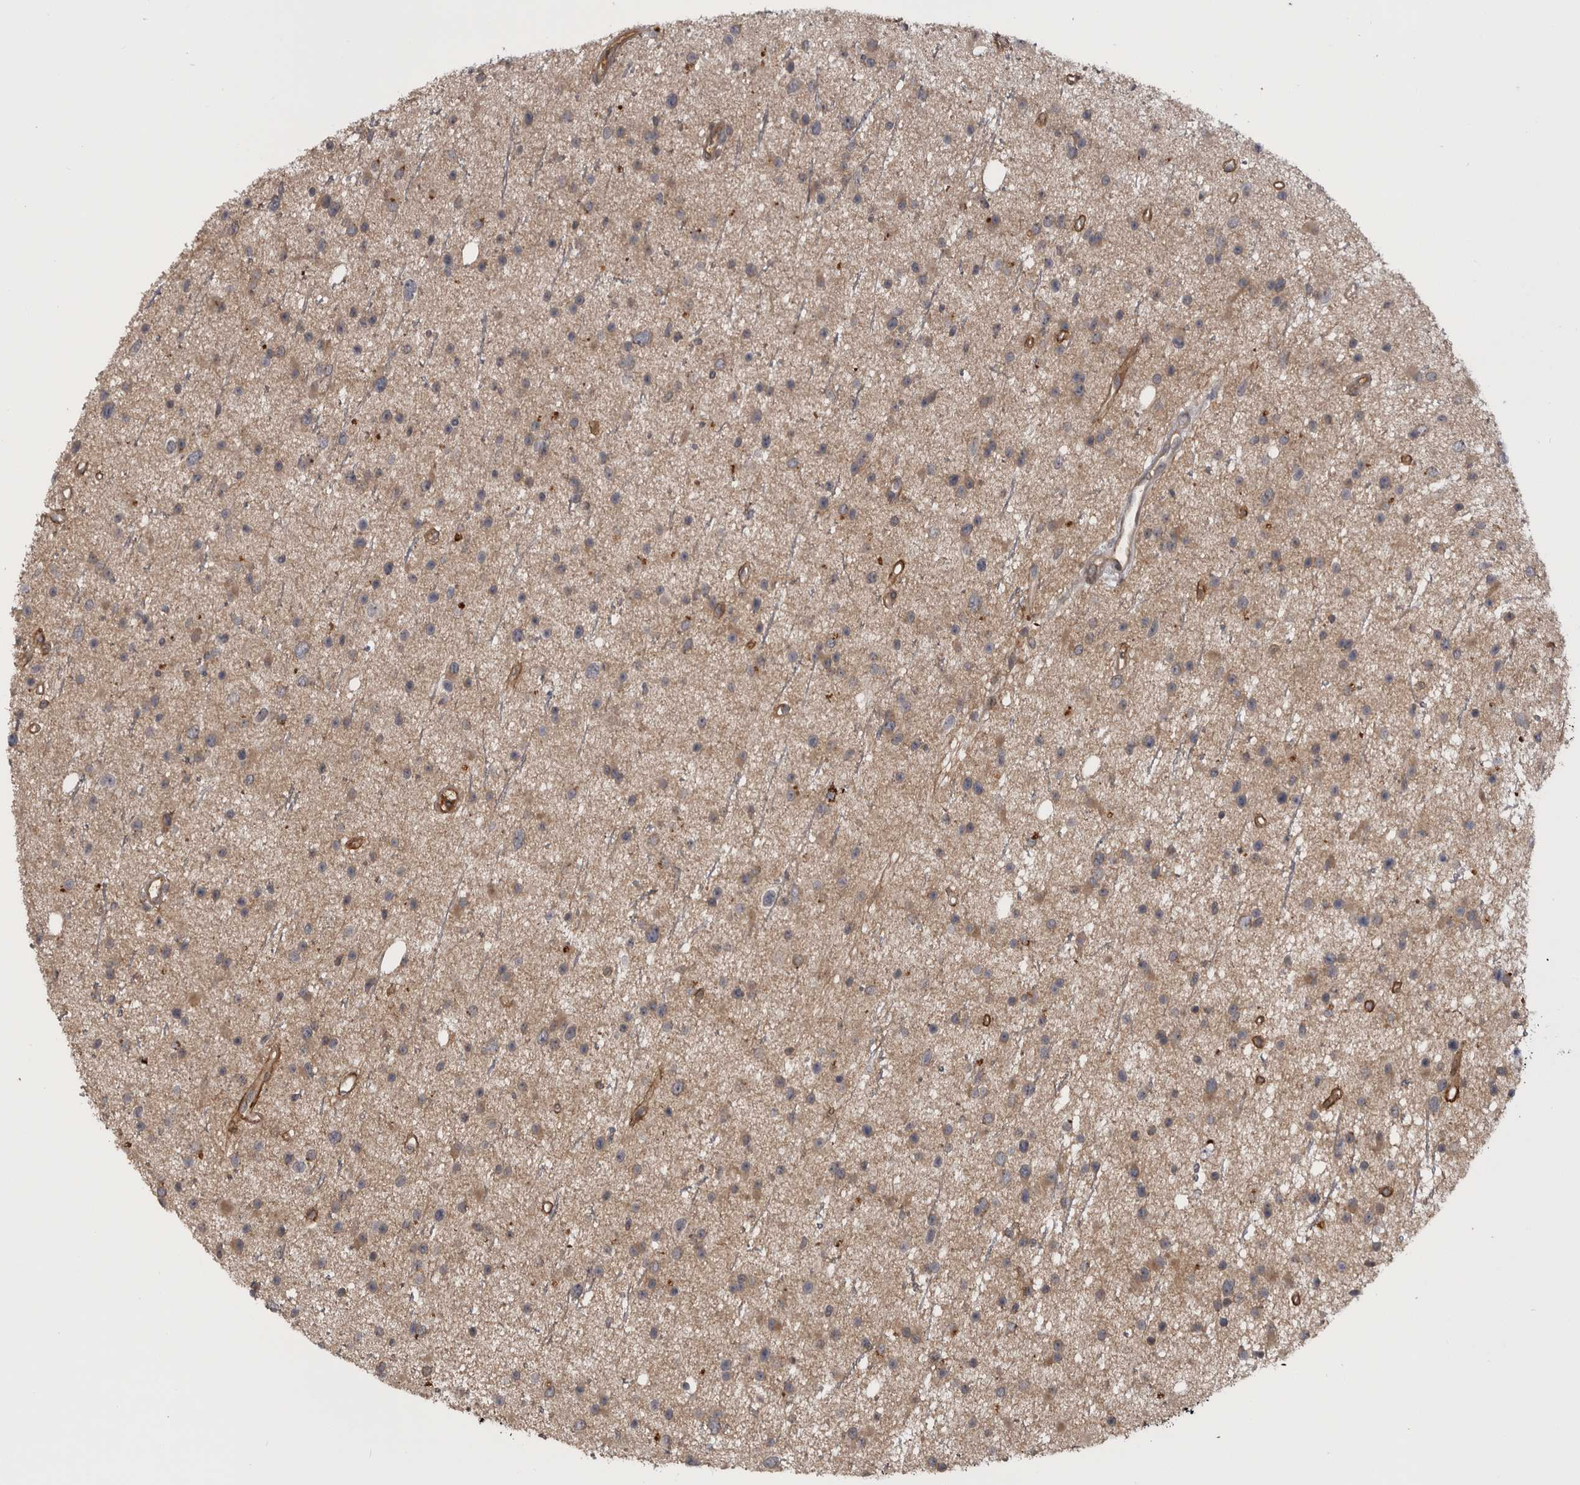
{"staining": {"intensity": "weak", "quantity": ">75%", "location": "cytoplasmic/membranous"}, "tissue": "glioma", "cell_type": "Tumor cells", "image_type": "cancer", "snomed": [{"axis": "morphology", "description": "Glioma, malignant, Low grade"}, {"axis": "topography", "description": "Cerebral cortex"}], "caption": "Weak cytoplasmic/membranous staining for a protein is seen in about >75% of tumor cells of low-grade glioma (malignant) using immunohistochemistry (IHC).", "gene": "RAB3GAP2", "patient": {"sex": "female", "age": 39}}